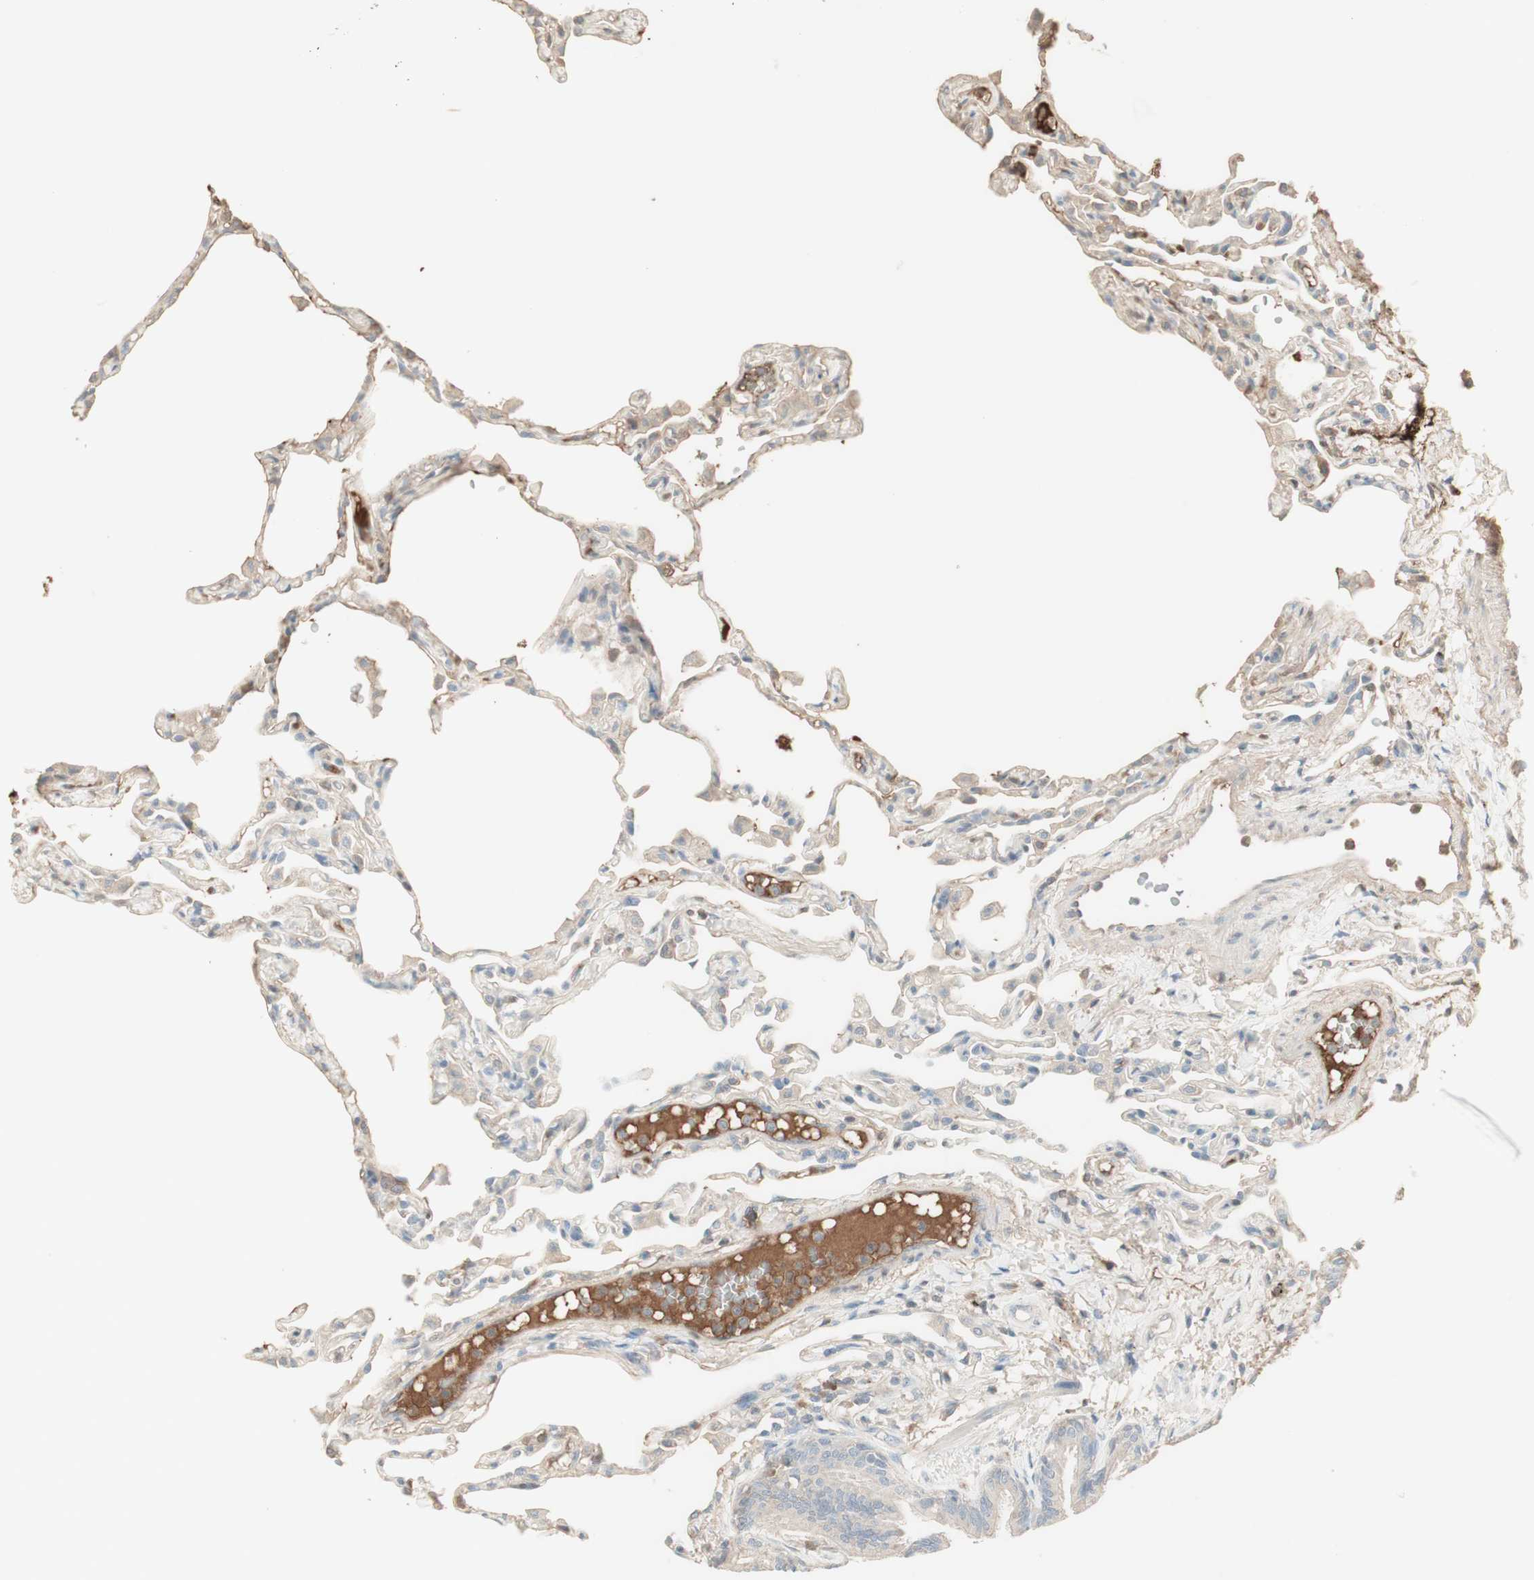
{"staining": {"intensity": "weak", "quantity": ">75%", "location": "cytoplasmic/membranous"}, "tissue": "lung", "cell_type": "Alveolar cells", "image_type": "normal", "snomed": [{"axis": "morphology", "description": "Normal tissue, NOS"}, {"axis": "topography", "description": "Lung"}], "caption": "The micrograph displays staining of benign lung, revealing weak cytoplasmic/membranous protein expression (brown color) within alveolar cells.", "gene": "IFNG", "patient": {"sex": "female", "age": 49}}